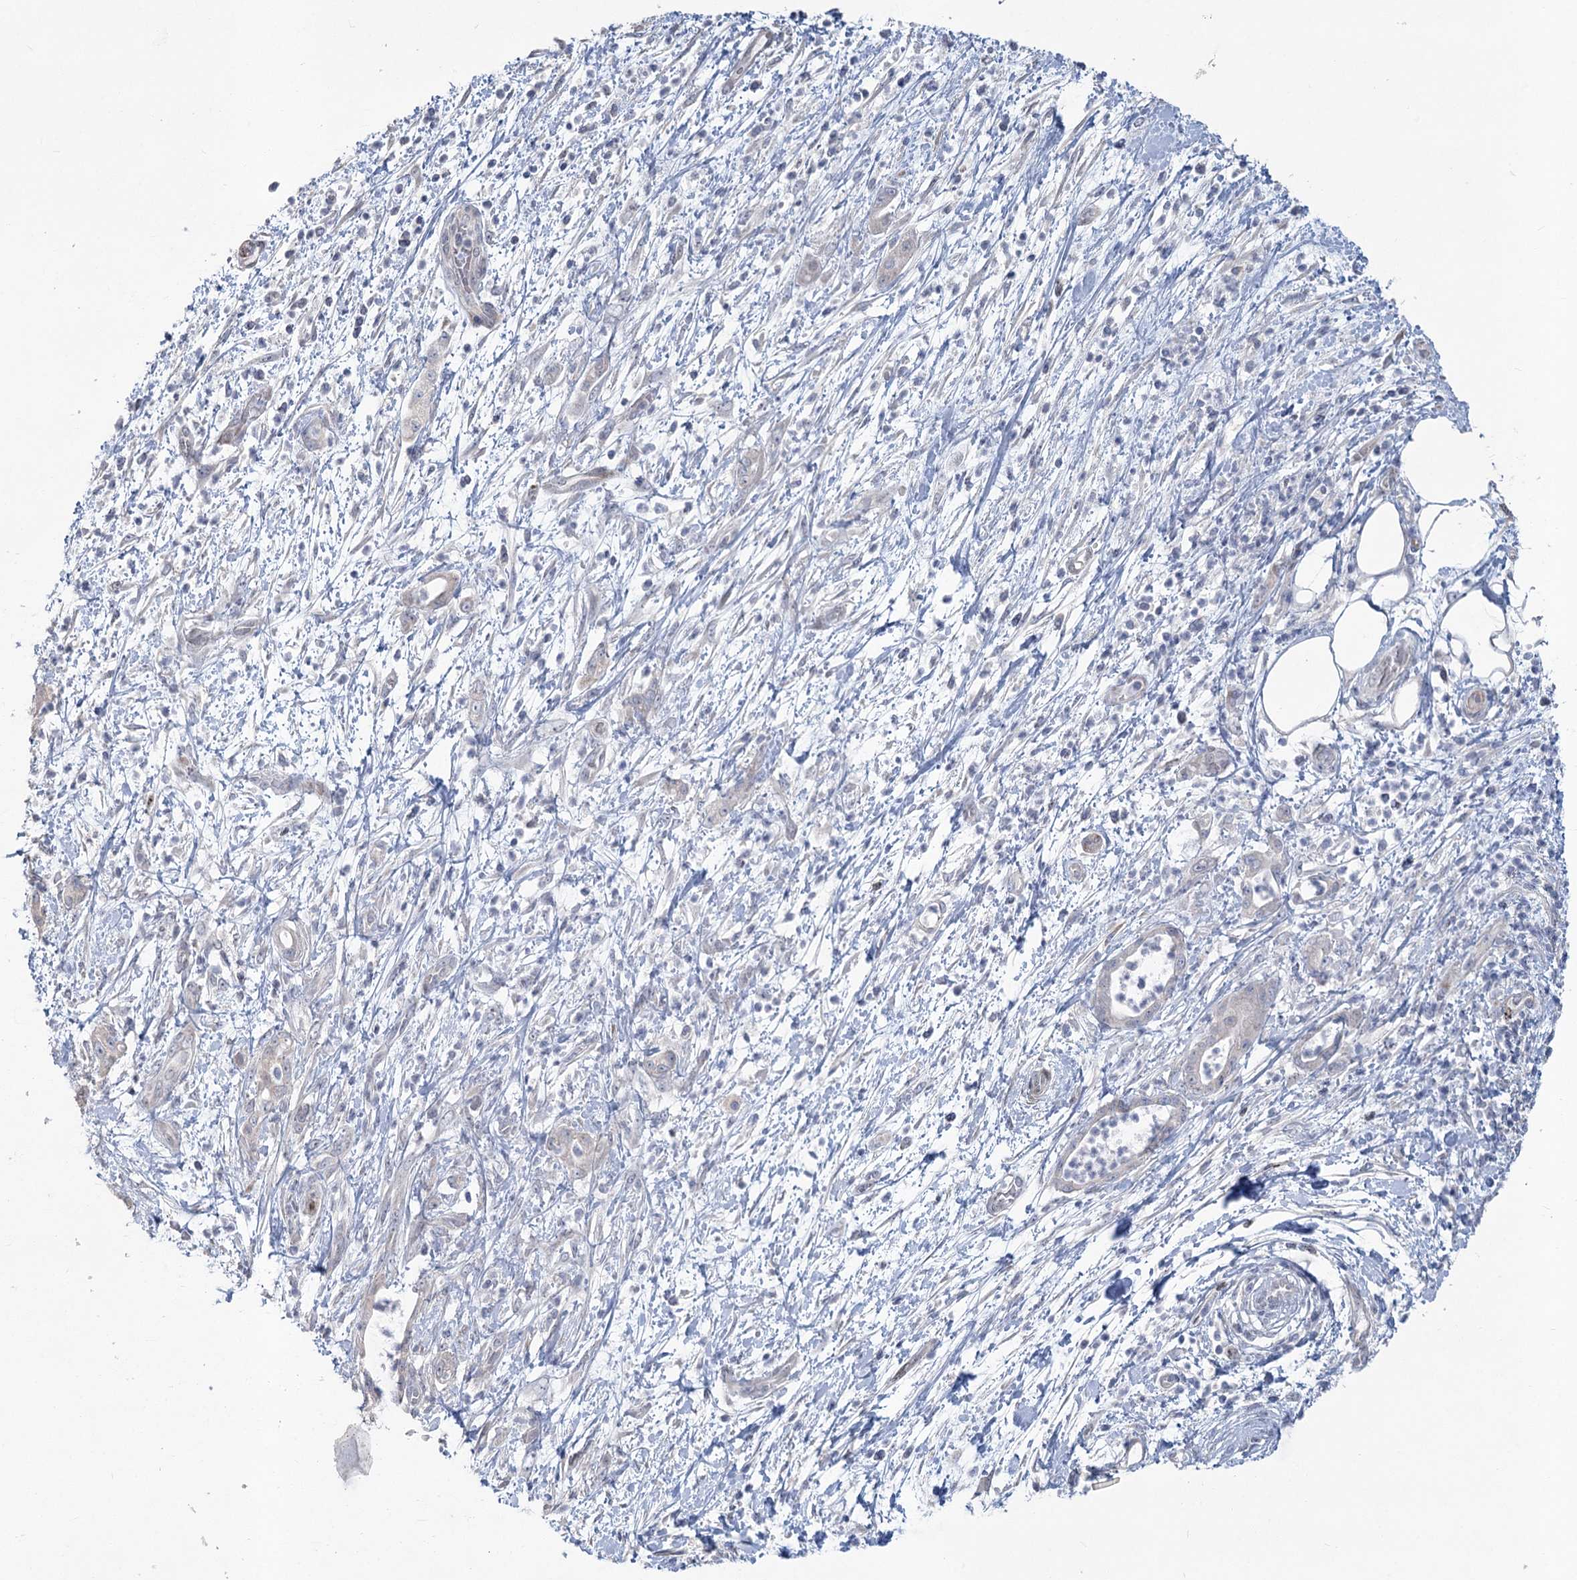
{"staining": {"intensity": "negative", "quantity": "none", "location": "none"}, "tissue": "pancreatic cancer", "cell_type": "Tumor cells", "image_type": "cancer", "snomed": [{"axis": "morphology", "description": "Adenocarcinoma, NOS"}, {"axis": "topography", "description": "Pancreas"}], "caption": "Immunohistochemical staining of pancreatic cancer exhibits no significant positivity in tumor cells.", "gene": "ABITRAM", "patient": {"sex": "female", "age": 55}}